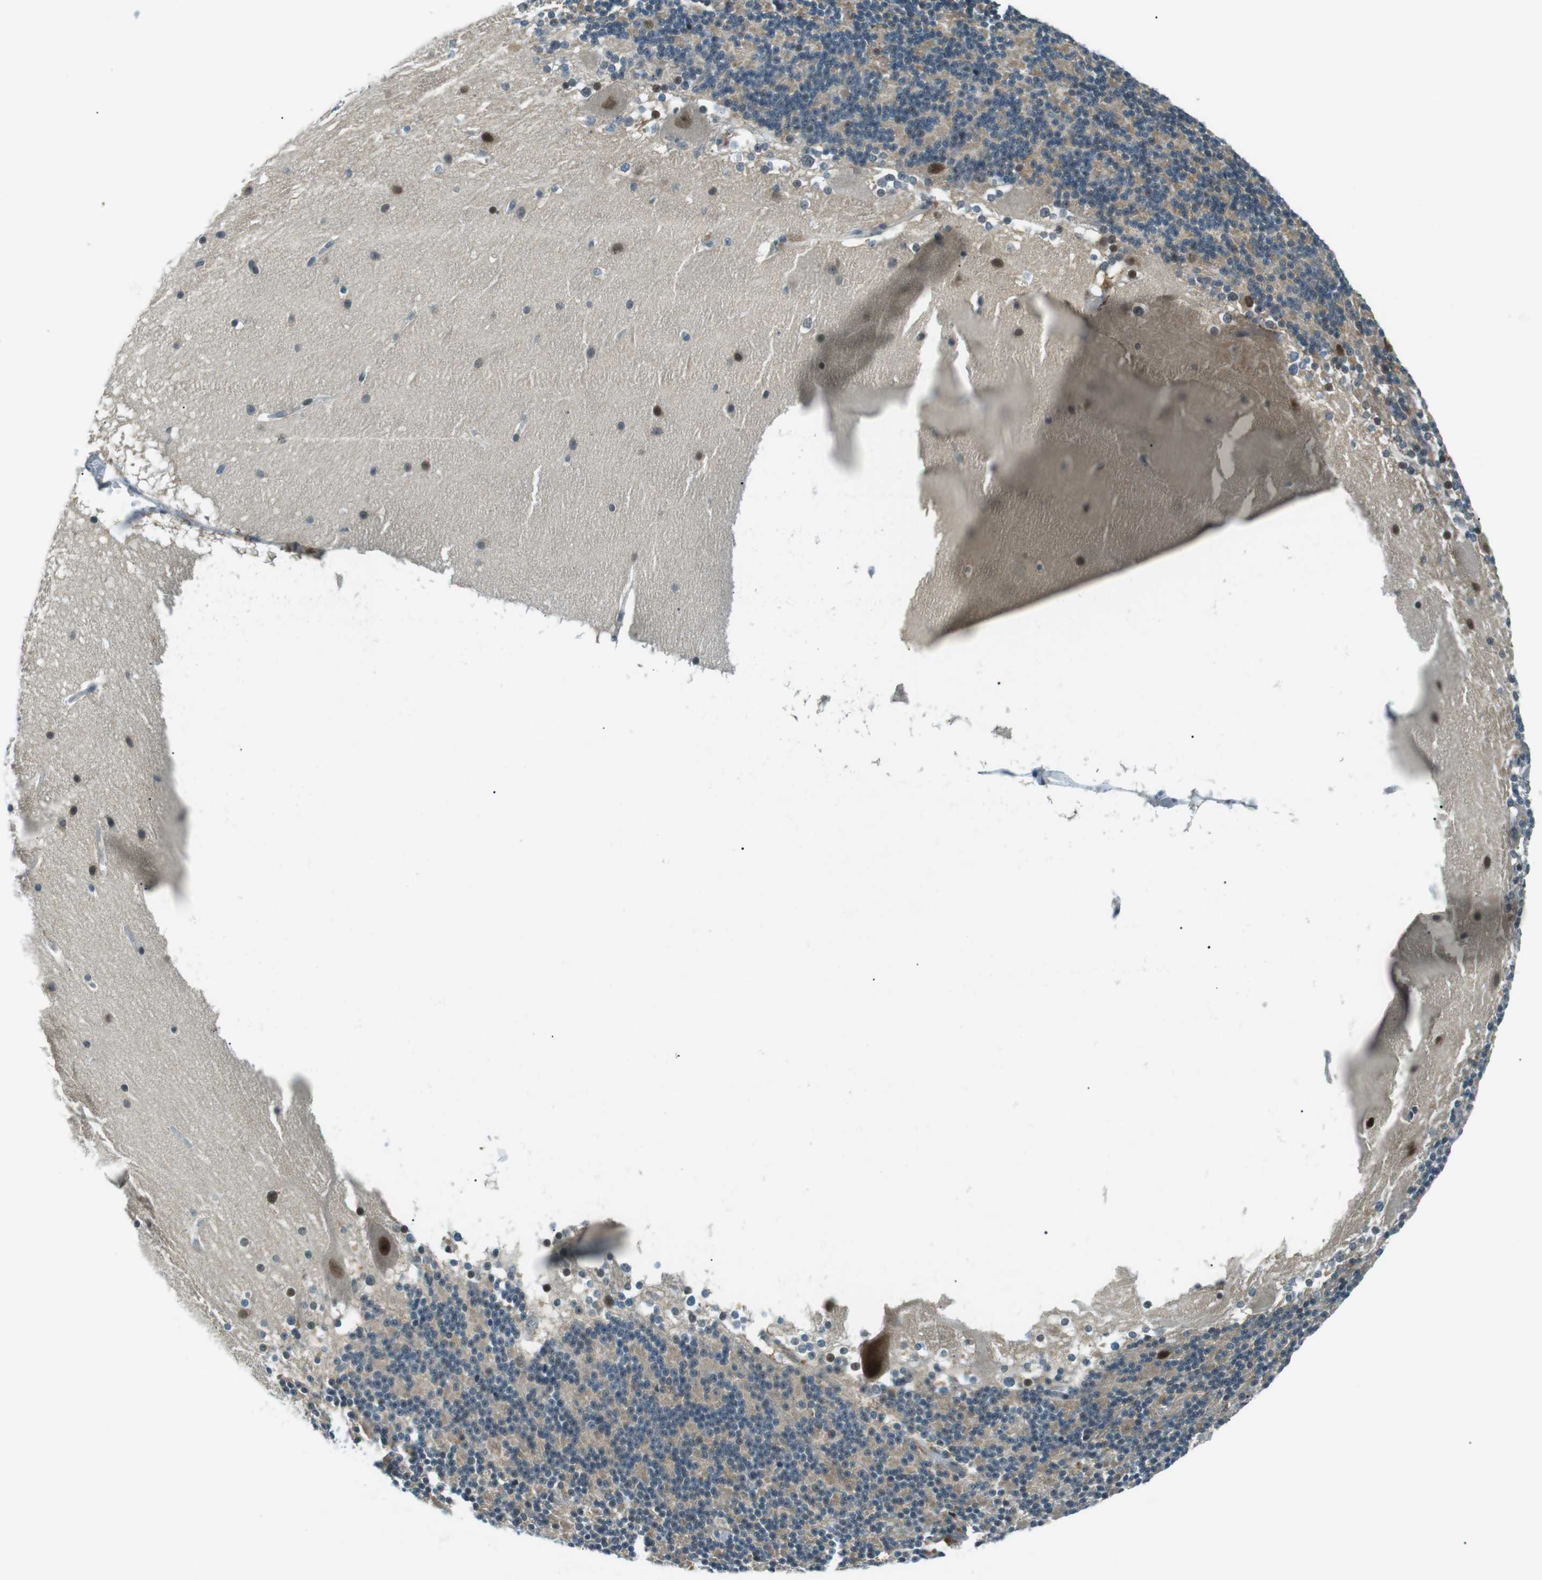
{"staining": {"intensity": "moderate", "quantity": "<25%", "location": "cytoplasmic/membranous,nuclear"}, "tissue": "cerebellum", "cell_type": "Cells in granular layer", "image_type": "normal", "snomed": [{"axis": "morphology", "description": "Normal tissue, NOS"}, {"axis": "topography", "description": "Cerebellum"}], "caption": "Benign cerebellum exhibits moderate cytoplasmic/membranous,nuclear staining in approximately <25% of cells in granular layer, visualized by immunohistochemistry.", "gene": "PJA1", "patient": {"sex": "female", "age": 19}}